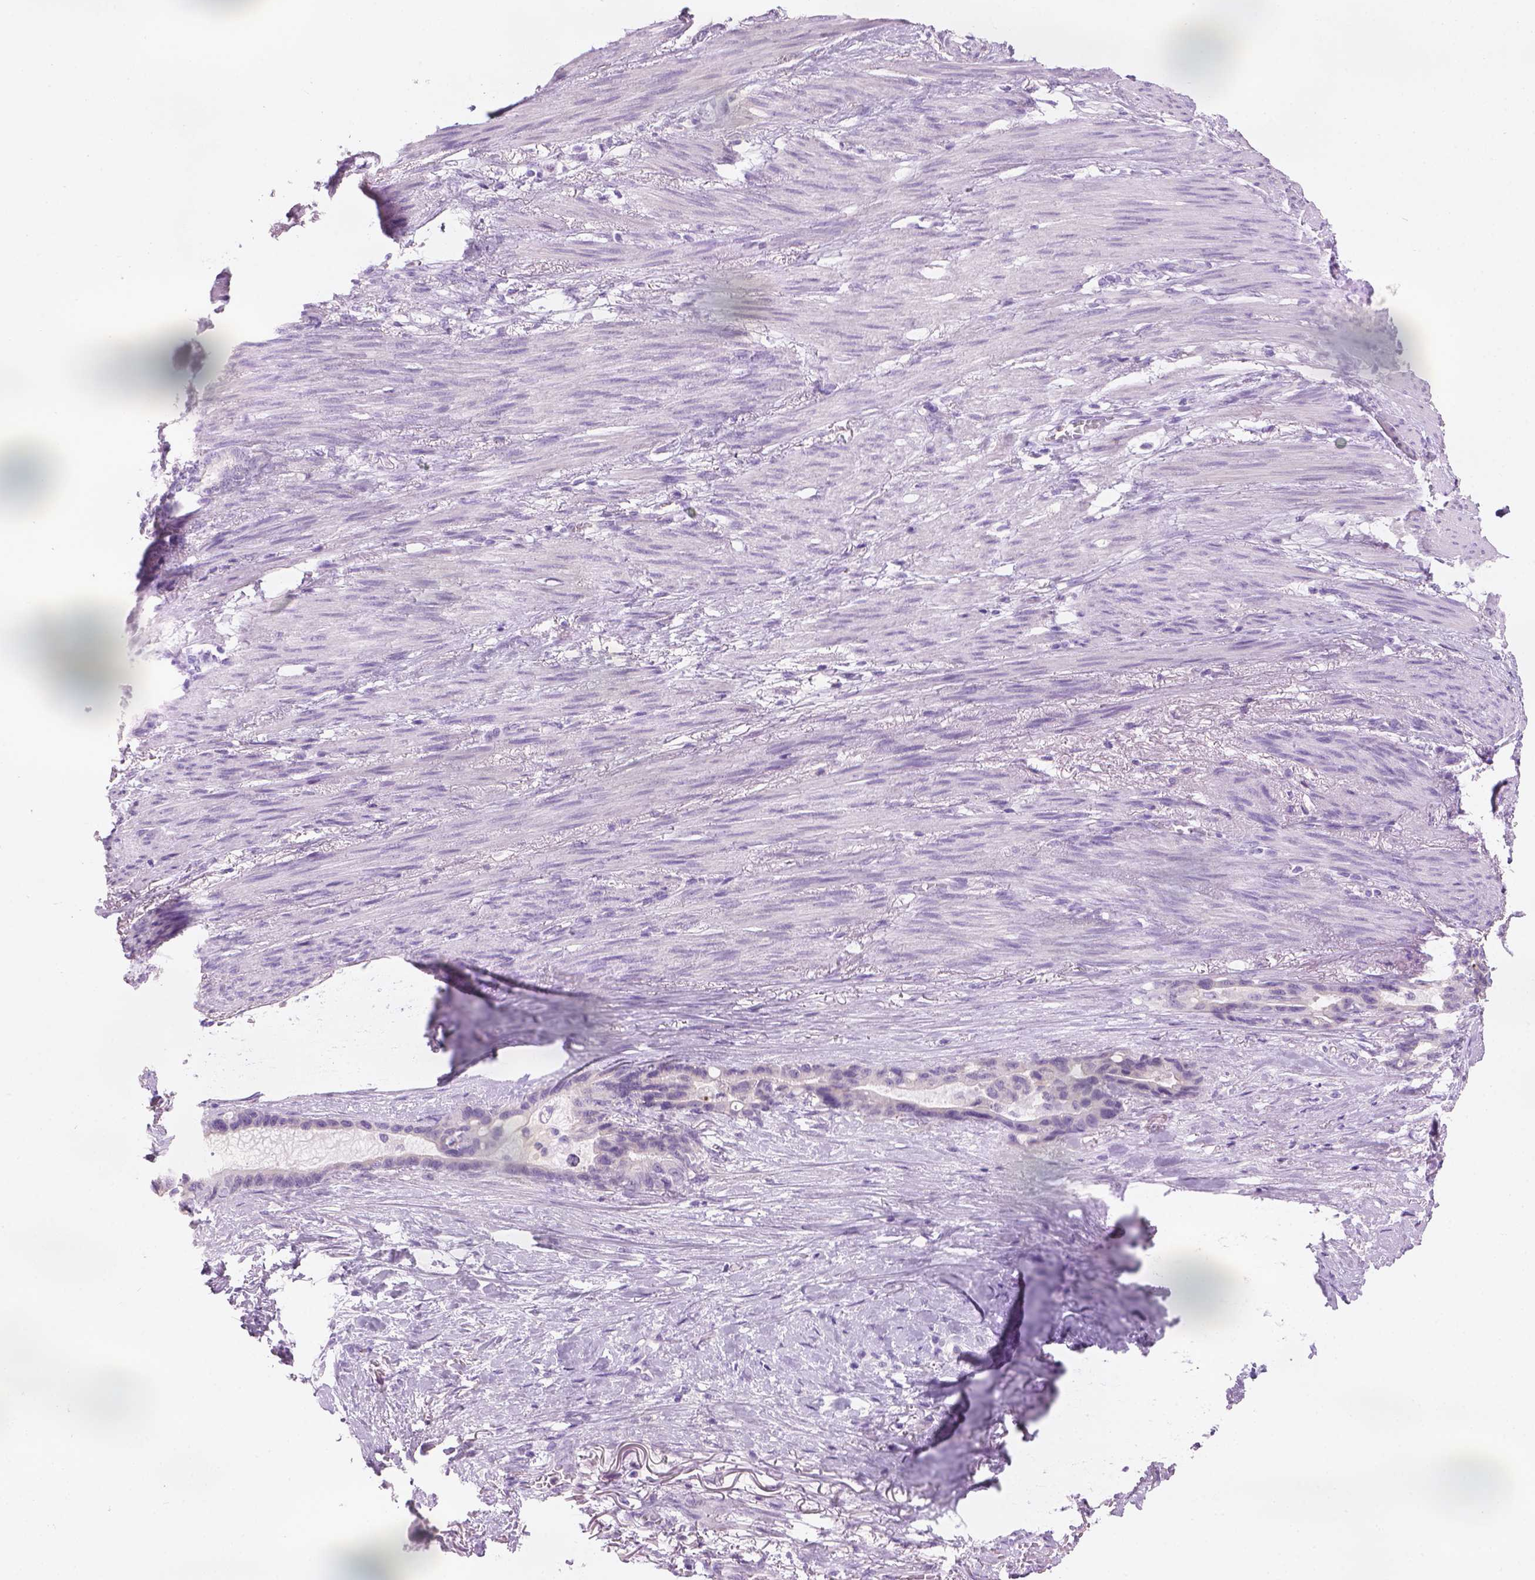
{"staining": {"intensity": "negative", "quantity": "none", "location": "none"}, "tissue": "stomach cancer", "cell_type": "Tumor cells", "image_type": "cancer", "snomed": [{"axis": "morphology", "description": "Normal tissue, NOS"}, {"axis": "morphology", "description": "Adenocarcinoma, NOS"}, {"axis": "topography", "description": "Esophagus"}, {"axis": "topography", "description": "Stomach, upper"}], "caption": "A high-resolution micrograph shows IHC staining of stomach adenocarcinoma, which displays no significant staining in tumor cells.", "gene": "TTC29", "patient": {"sex": "male", "age": 62}}